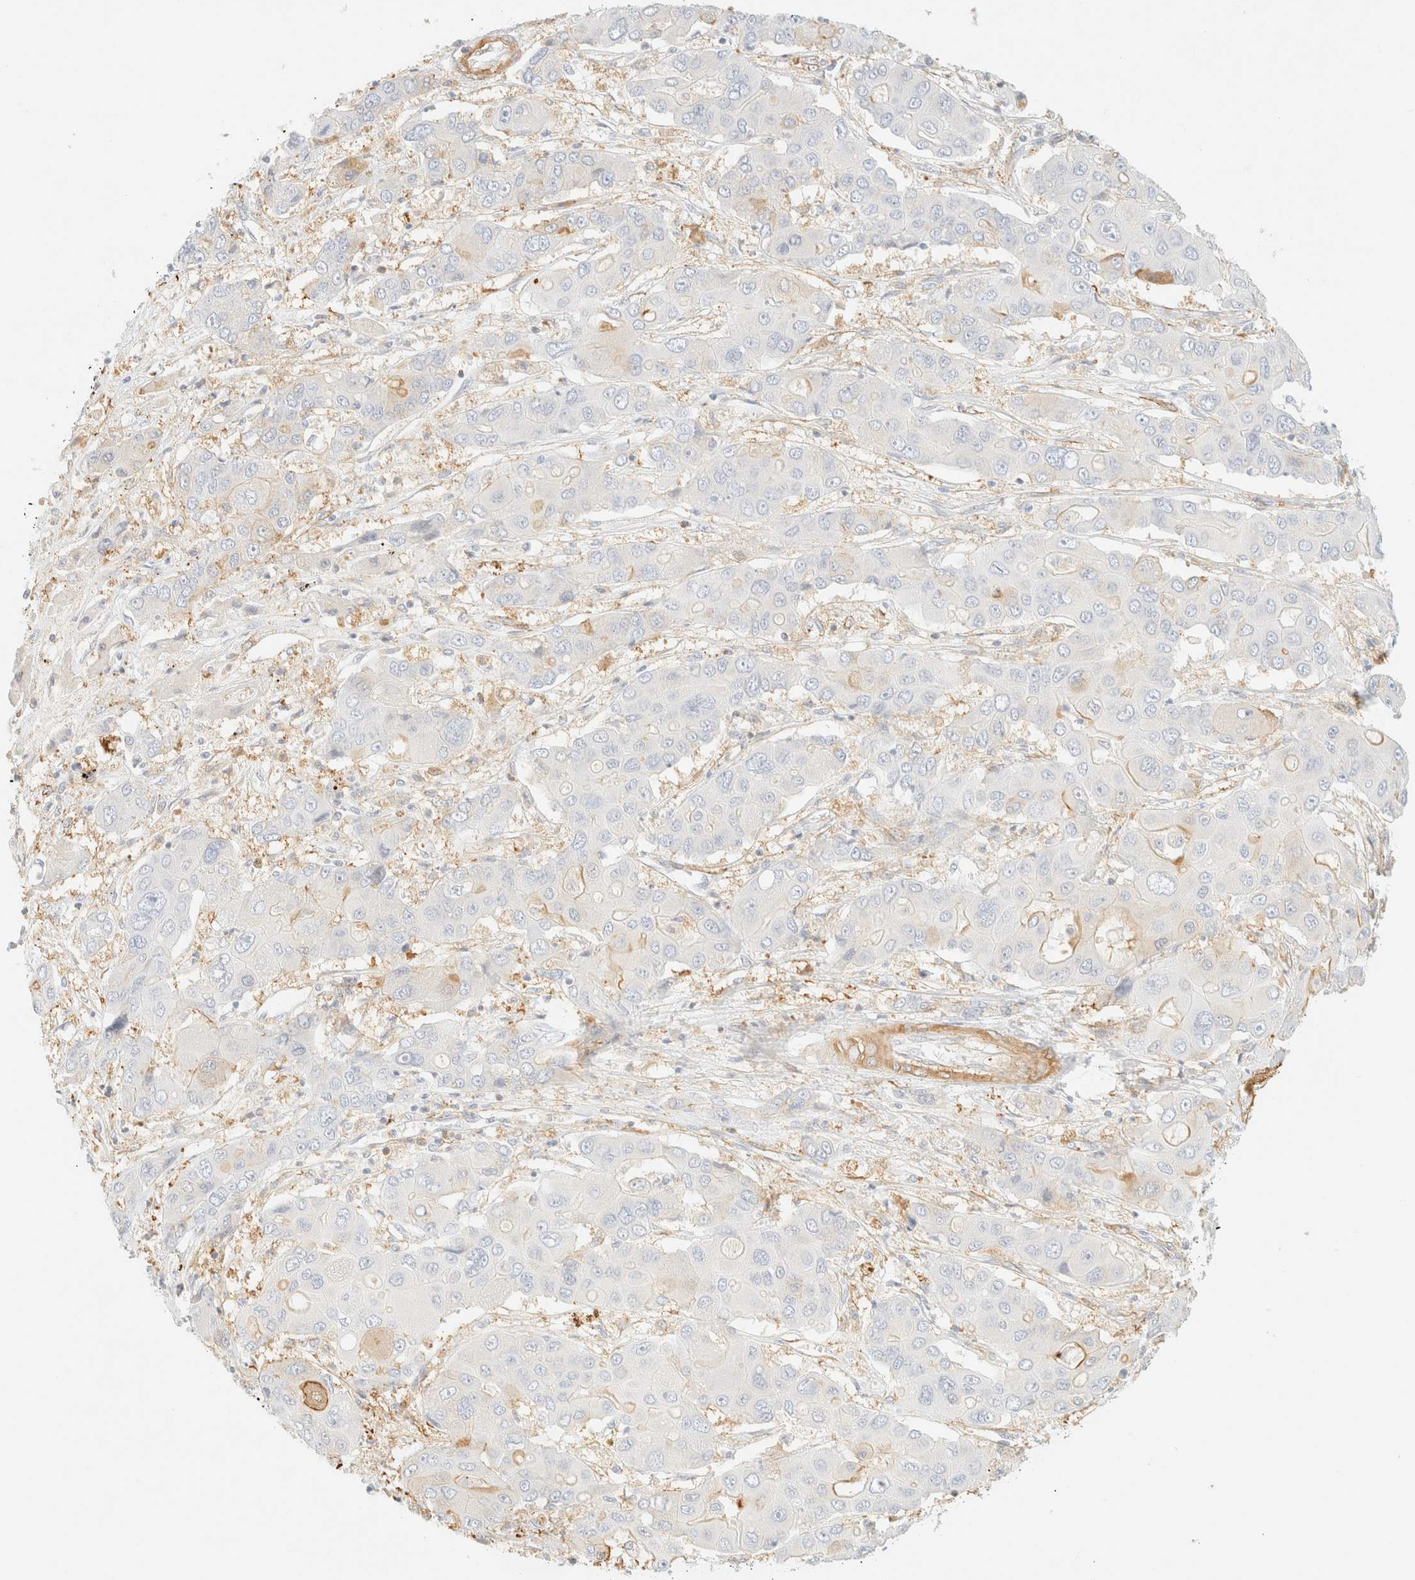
{"staining": {"intensity": "negative", "quantity": "none", "location": "none"}, "tissue": "liver cancer", "cell_type": "Tumor cells", "image_type": "cancer", "snomed": [{"axis": "morphology", "description": "Cholangiocarcinoma"}, {"axis": "topography", "description": "Liver"}], "caption": "DAB immunohistochemical staining of liver cancer reveals no significant positivity in tumor cells.", "gene": "OTOP2", "patient": {"sex": "male", "age": 67}}